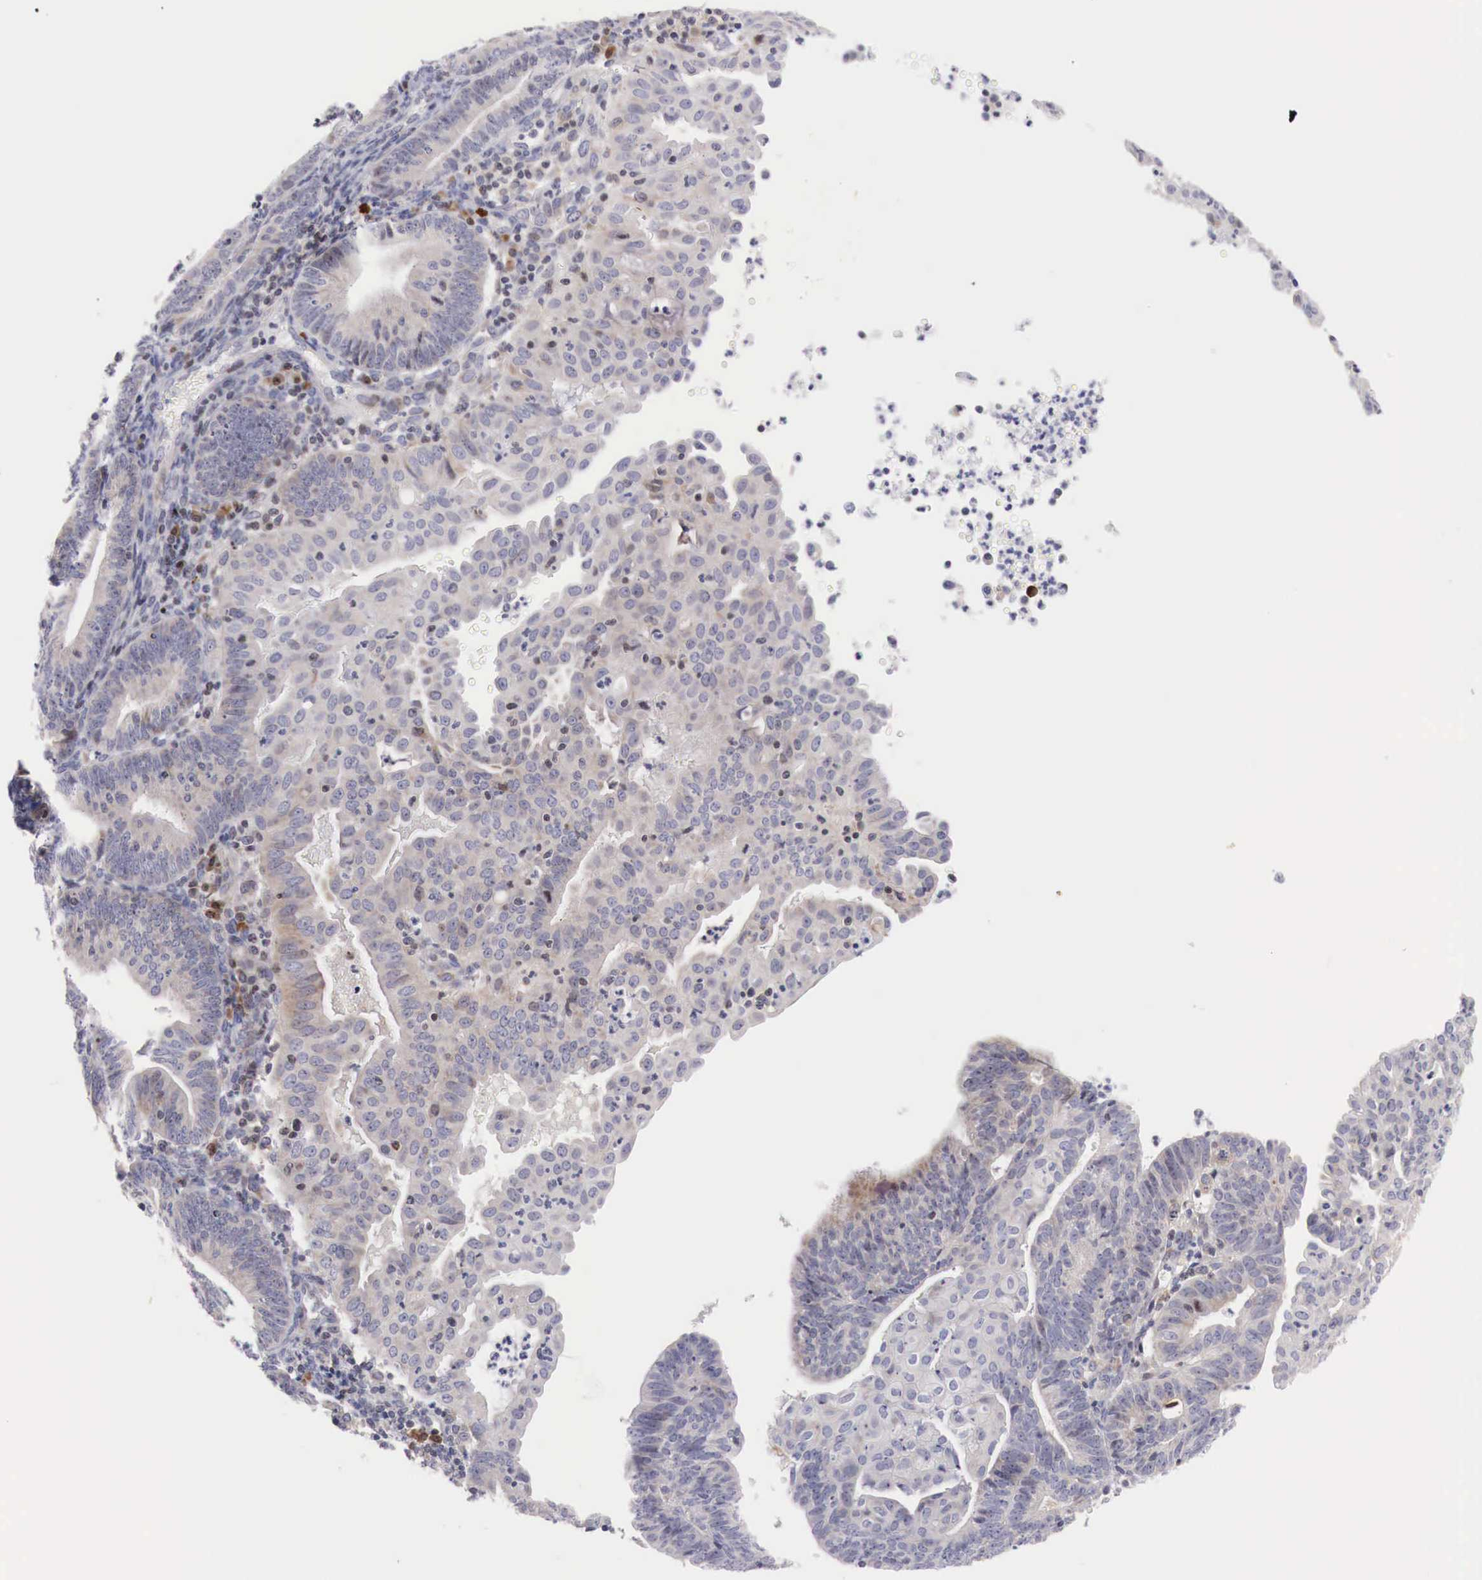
{"staining": {"intensity": "negative", "quantity": "none", "location": "none"}, "tissue": "endometrial cancer", "cell_type": "Tumor cells", "image_type": "cancer", "snomed": [{"axis": "morphology", "description": "Adenocarcinoma, NOS"}, {"axis": "topography", "description": "Endometrium"}], "caption": "Immunohistochemistry (IHC) image of neoplastic tissue: human endometrial adenocarcinoma stained with DAB demonstrates no significant protein positivity in tumor cells.", "gene": "CLCN5", "patient": {"sex": "female", "age": 60}}